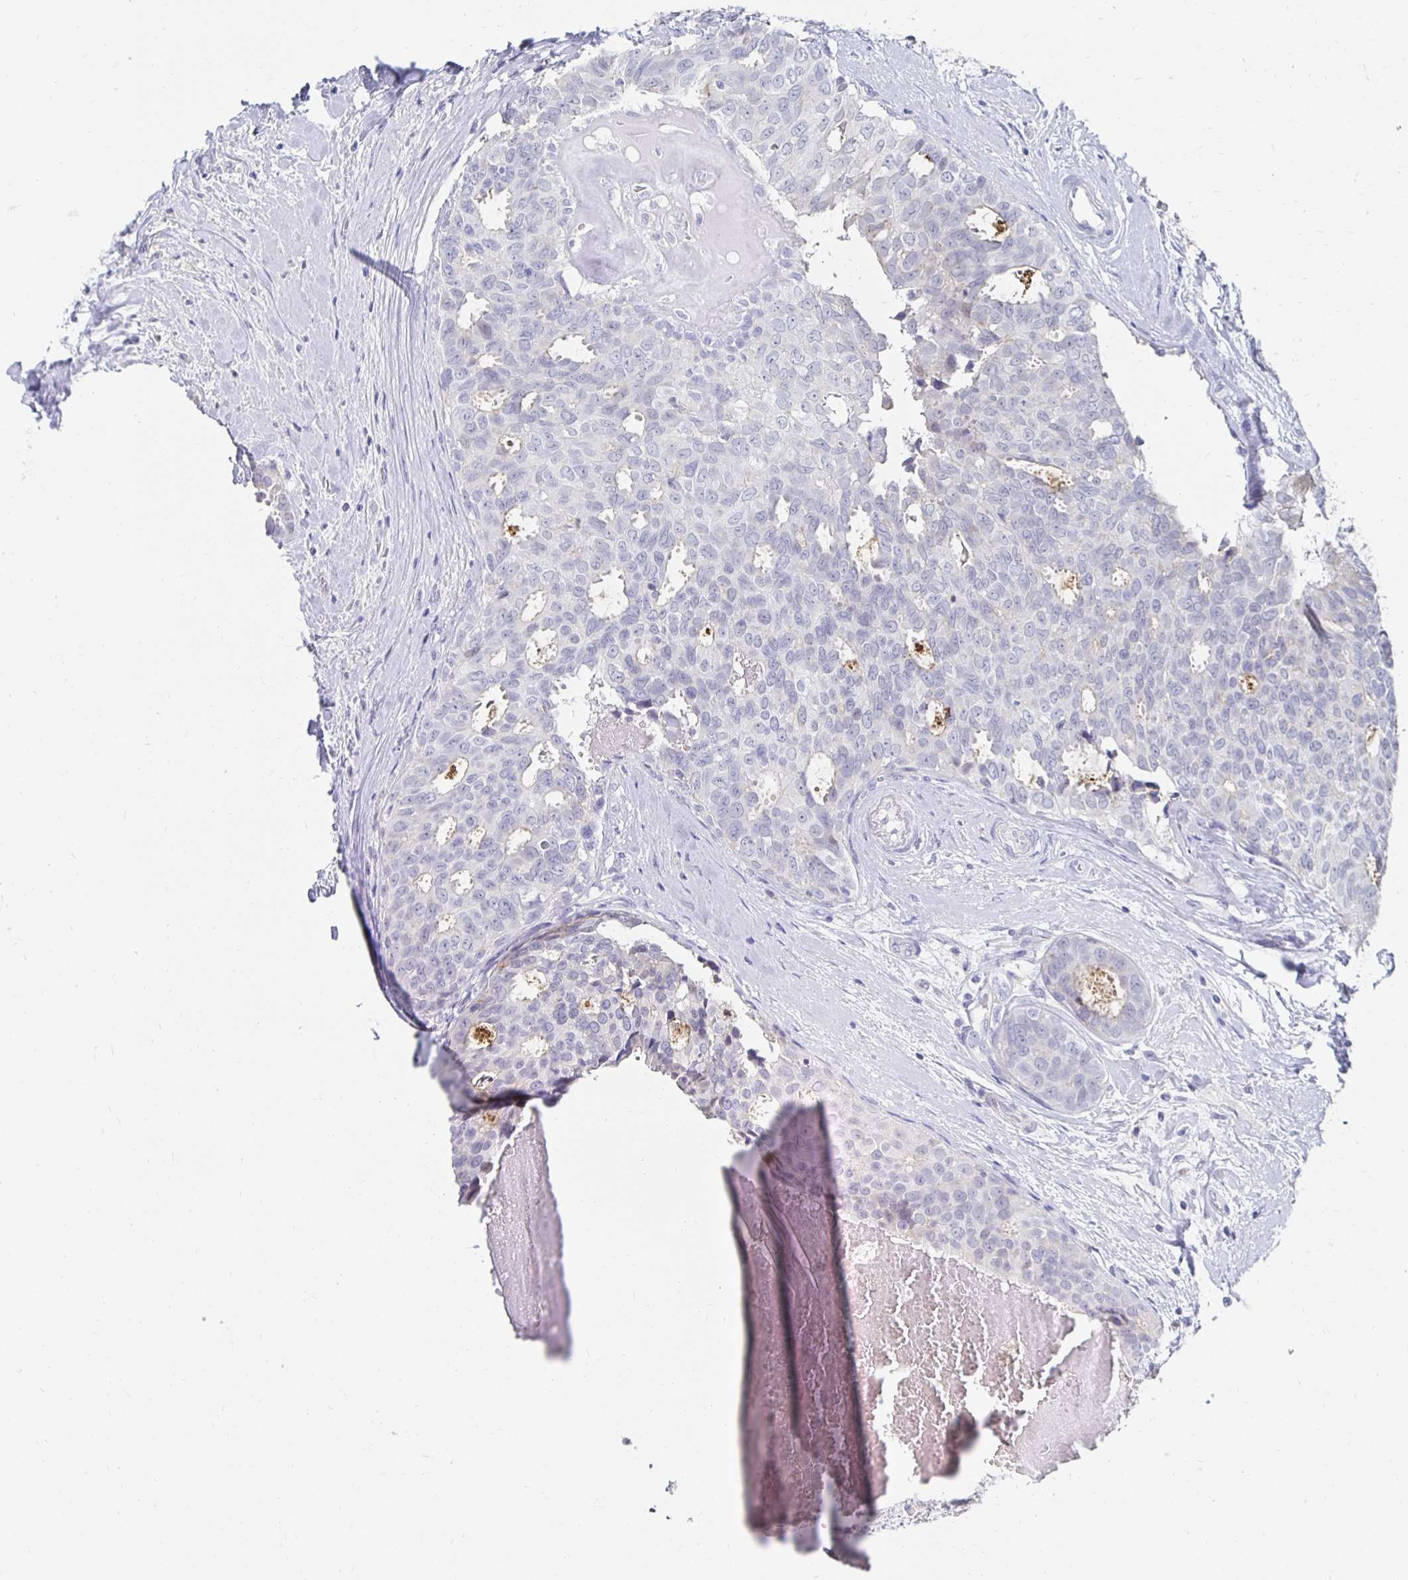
{"staining": {"intensity": "negative", "quantity": "none", "location": "none"}, "tissue": "breast cancer", "cell_type": "Tumor cells", "image_type": "cancer", "snomed": [{"axis": "morphology", "description": "Duct carcinoma"}, {"axis": "topography", "description": "Breast"}], "caption": "Immunohistochemistry (IHC) image of neoplastic tissue: human breast infiltrating ductal carcinoma stained with DAB (3,3'-diaminobenzidine) displays no significant protein positivity in tumor cells.", "gene": "NOCT", "patient": {"sex": "female", "age": 45}}